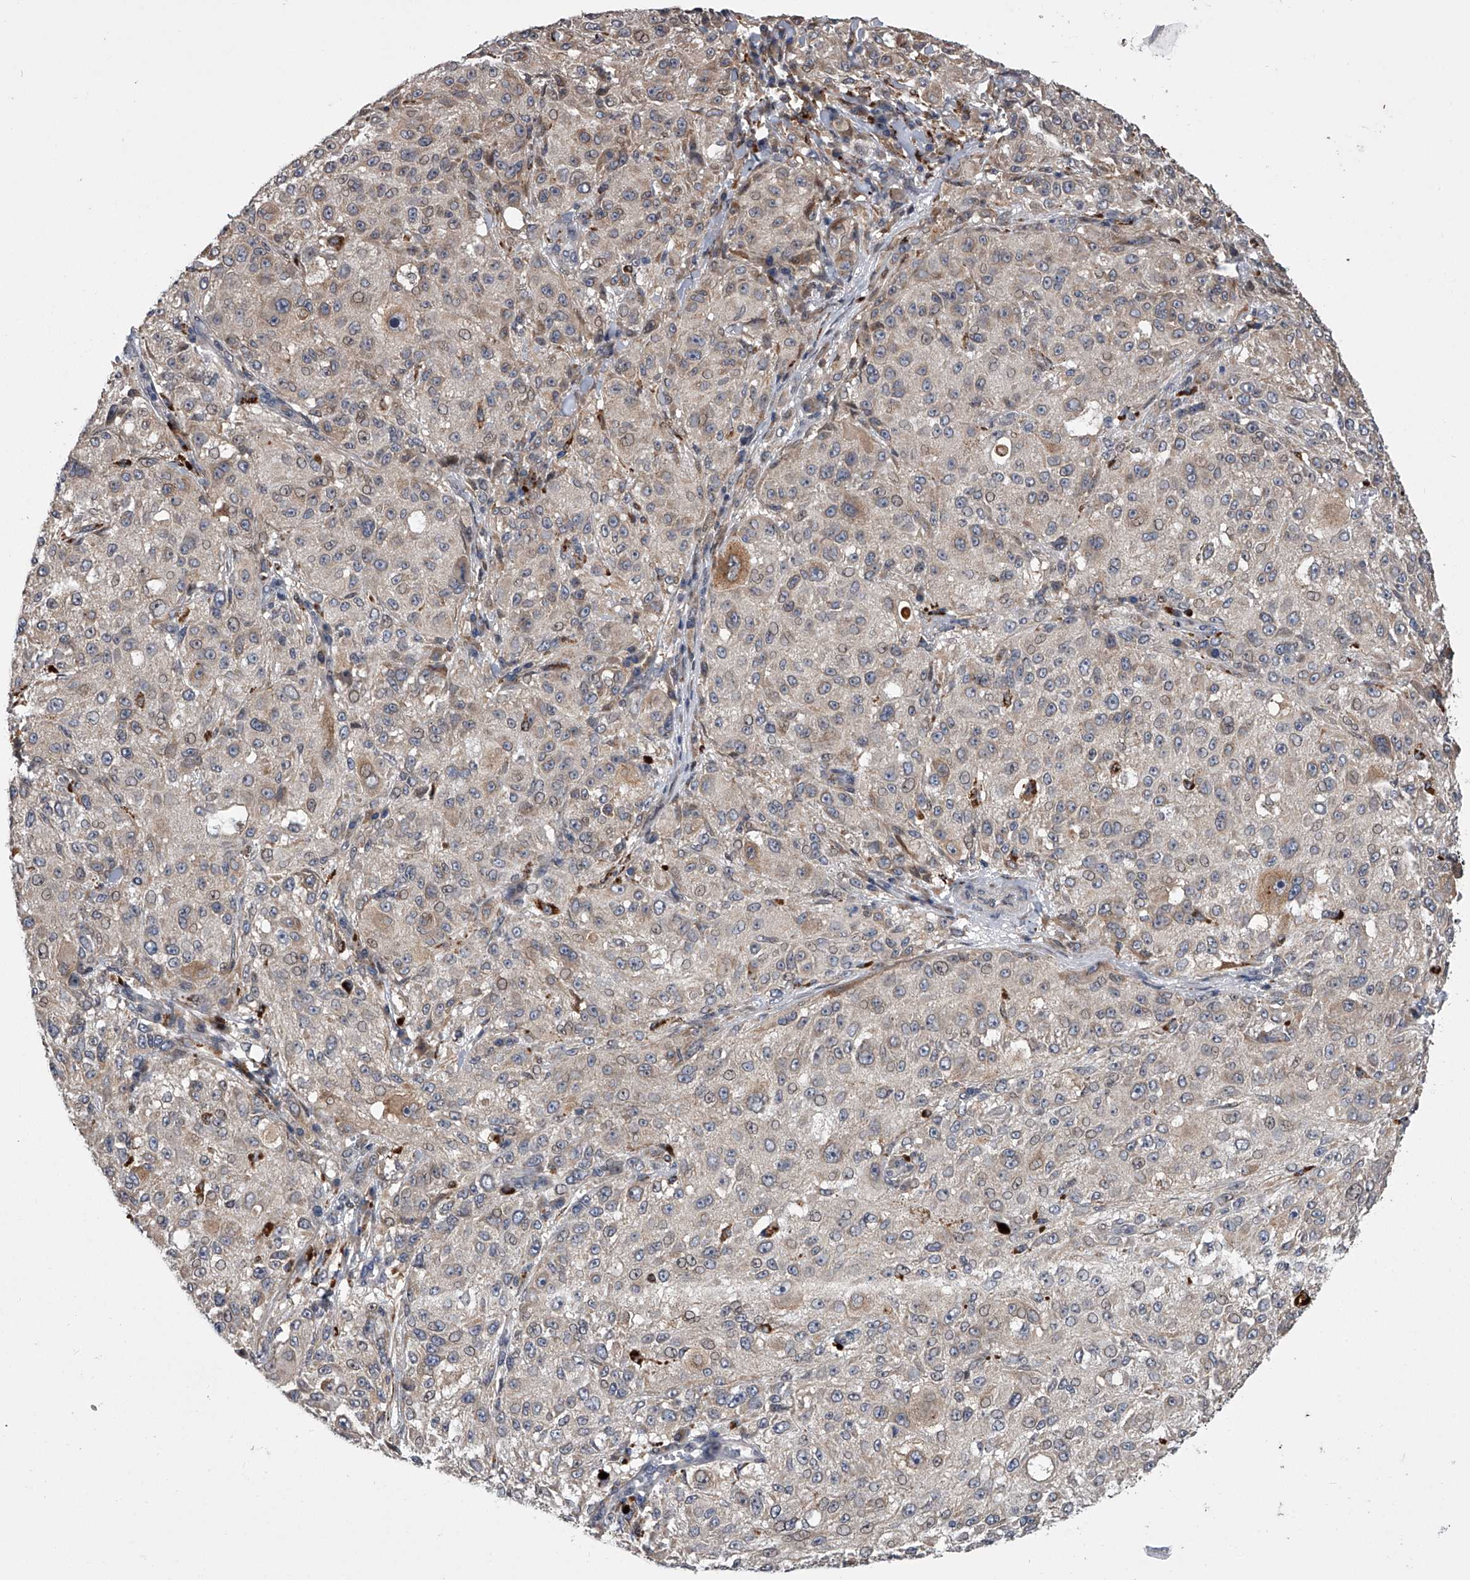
{"staining": {"intensity": "weak", "quantity": "25%-75%", "location": "cytoplasmic/membranous"}, "tissue": "melanoma", "cell_type": "Tumor cells", "image_type": "cancer", "snomed": [{"axis": "morphology", "description": "Necrosis, NOS"}, {"axis": "morphology", "description": "Malignant melanoma, NOS"}, {"axis": "topography", "description": "Skin"}], "caption": "Human malignant melanoma stained with a protein marker displays weak staining in tumor cells.", "gene": "TRIM8", "patient": {"sex": "female", "age": 87}}